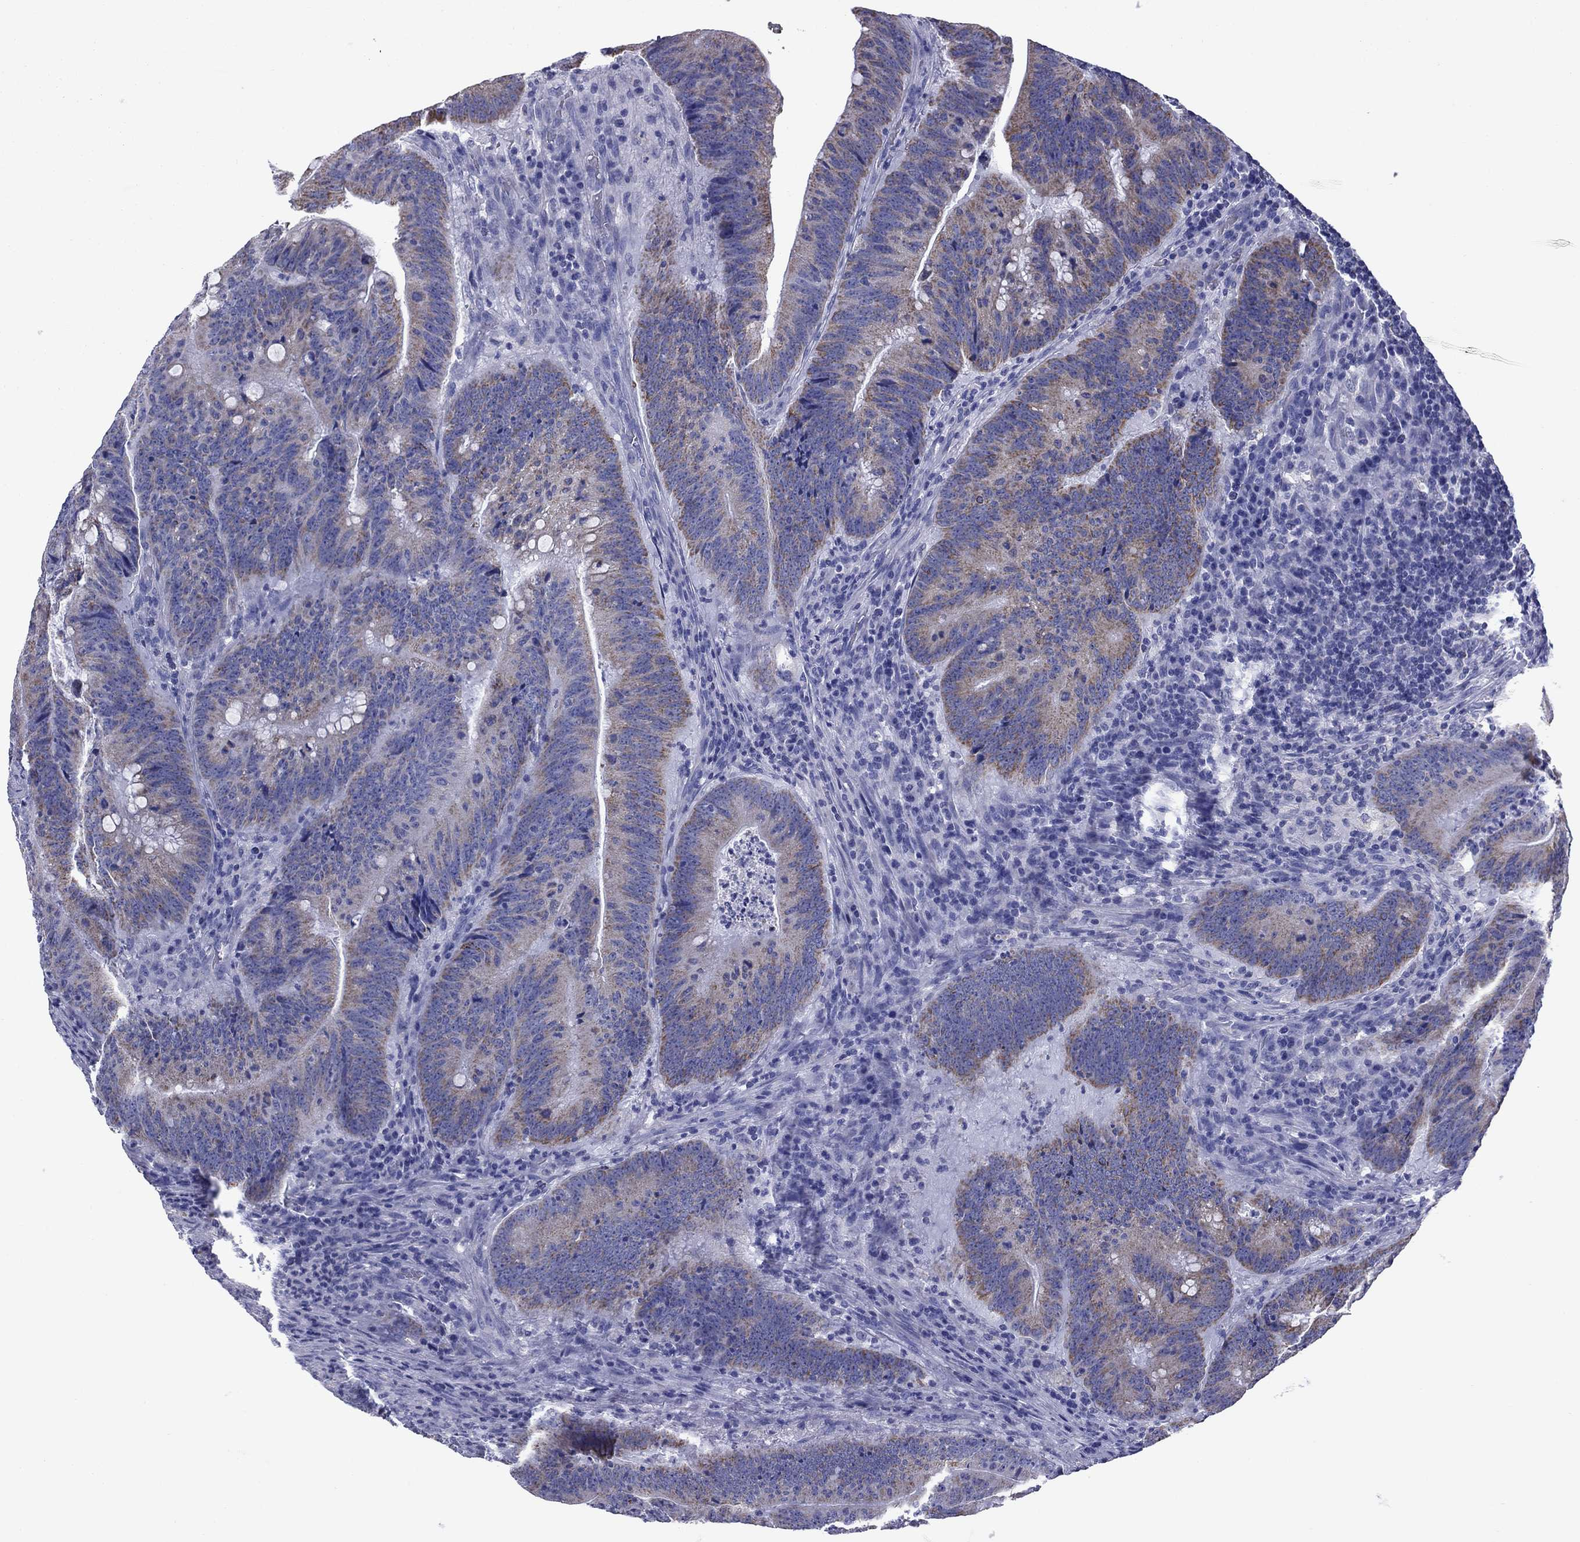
{"staining": {"intensity": "moderate", "quantity": "<25%", "location": "cytoplasmic/membranous"}, "tissue": "colorectal cancer", "cell_type": "Tumor cells", "image_type": "cancer", "snomed": [{"axis": "morphology", "description": "Adenocarcinoma, NOS"}, {"axis": "topography", "description": "Colon"}], "caption": "Moderate cytoplasmic/membranous staining for a protein is seen in approximately <25% of tumor cells of colorectal cancer using immunohistochemistry (IHC).", "gene": "ACADSB", "patient": {"sex": "female", "age": 87}}